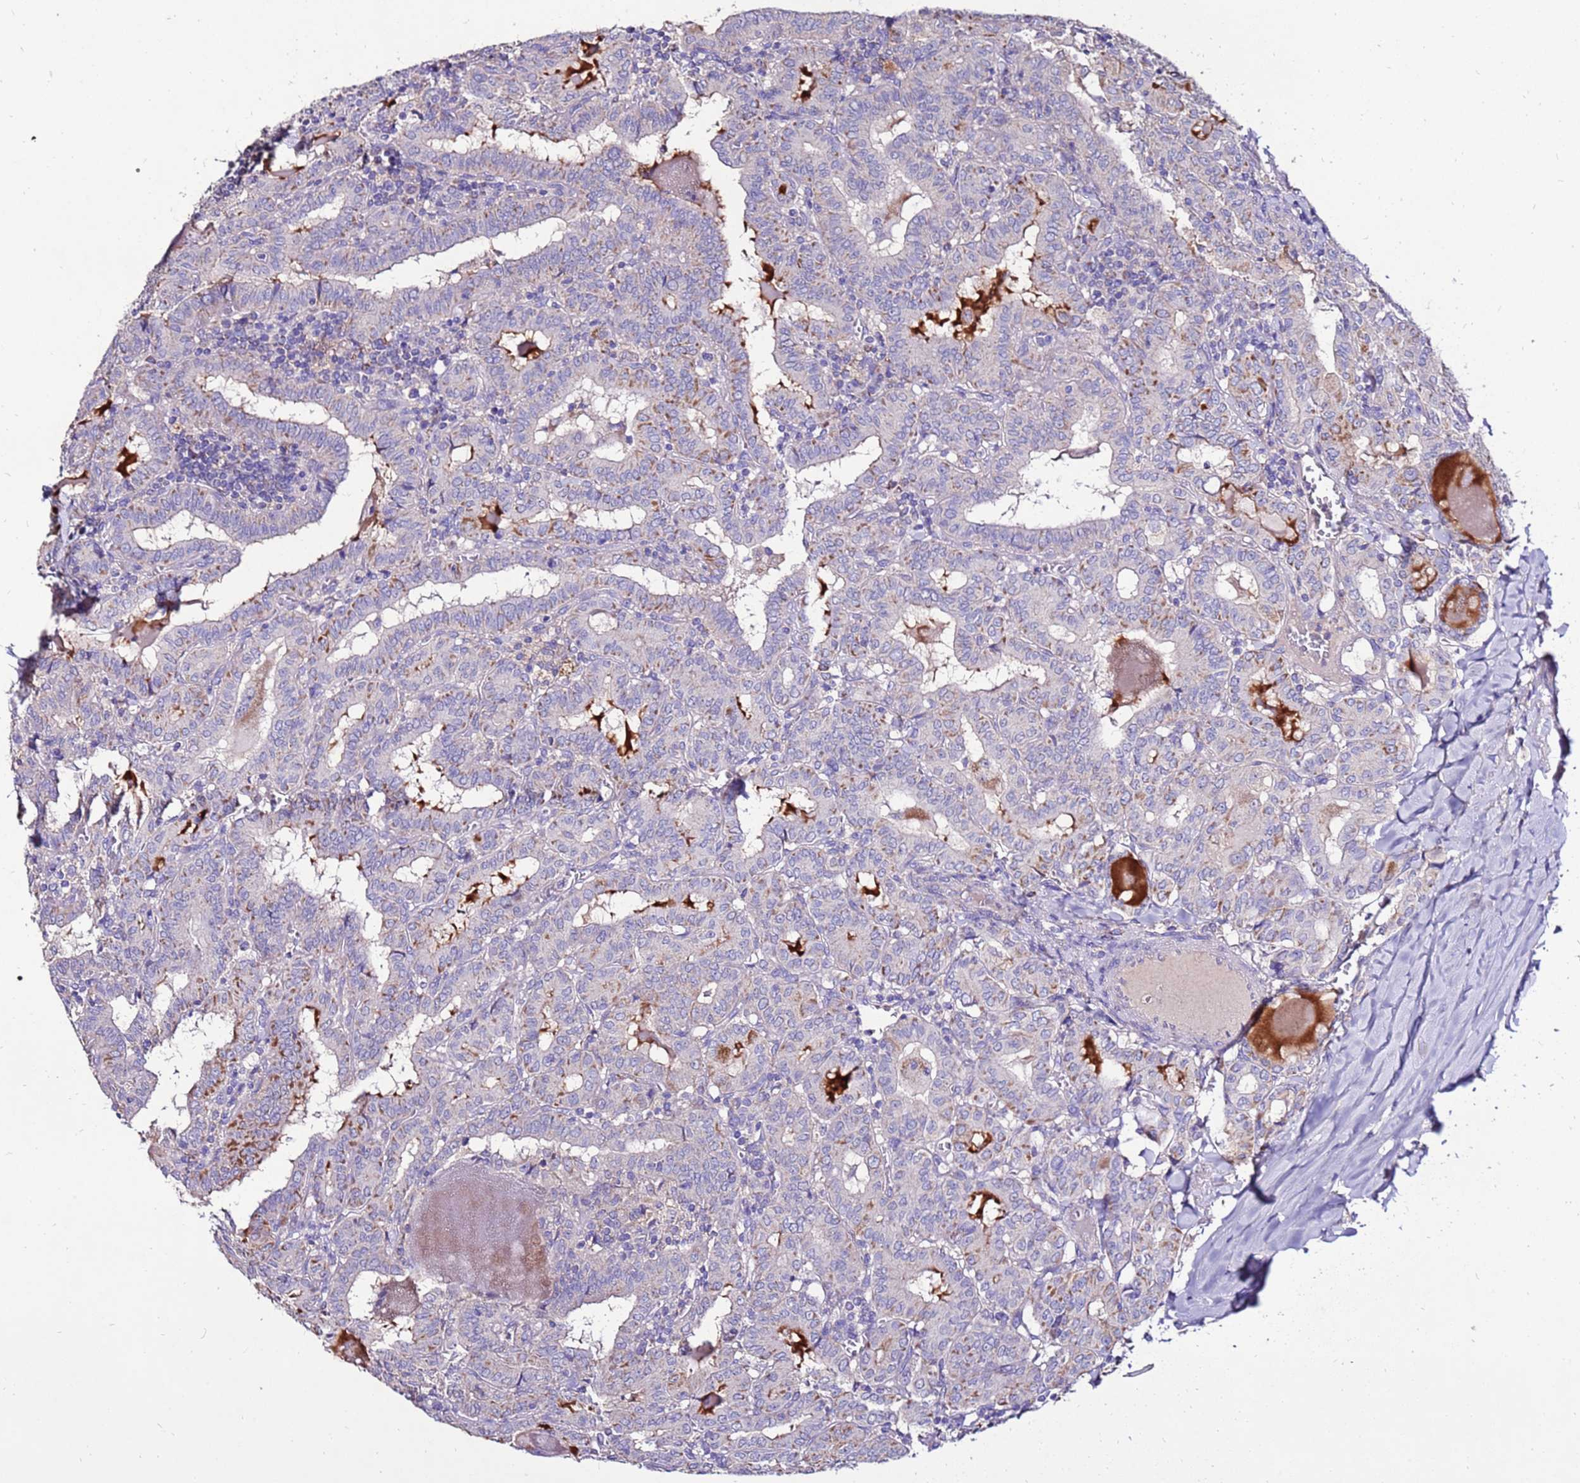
{"staining": {"intensity": "moderate", "quantity": "<25%", "location": "cytoplasmic/membranous"}, "tissue": "thyroid cancer", "cell_type": "Tumor cells", "image_type": "cancer", "snomed": [{"axis": "morphology", "description": "Papillary adenocarcinoma, NOS"}, {"axis": "topography", "description": "Thyroid gland"}], "caption": "A brown stain labels moderate cytoplasmic/membranous positivity of a protein in thyroid cancer (papillary adenocarcinoma) tumor cells.", "gene": "TMEM106C", "patient": {"sex": "female", "age": 72}}